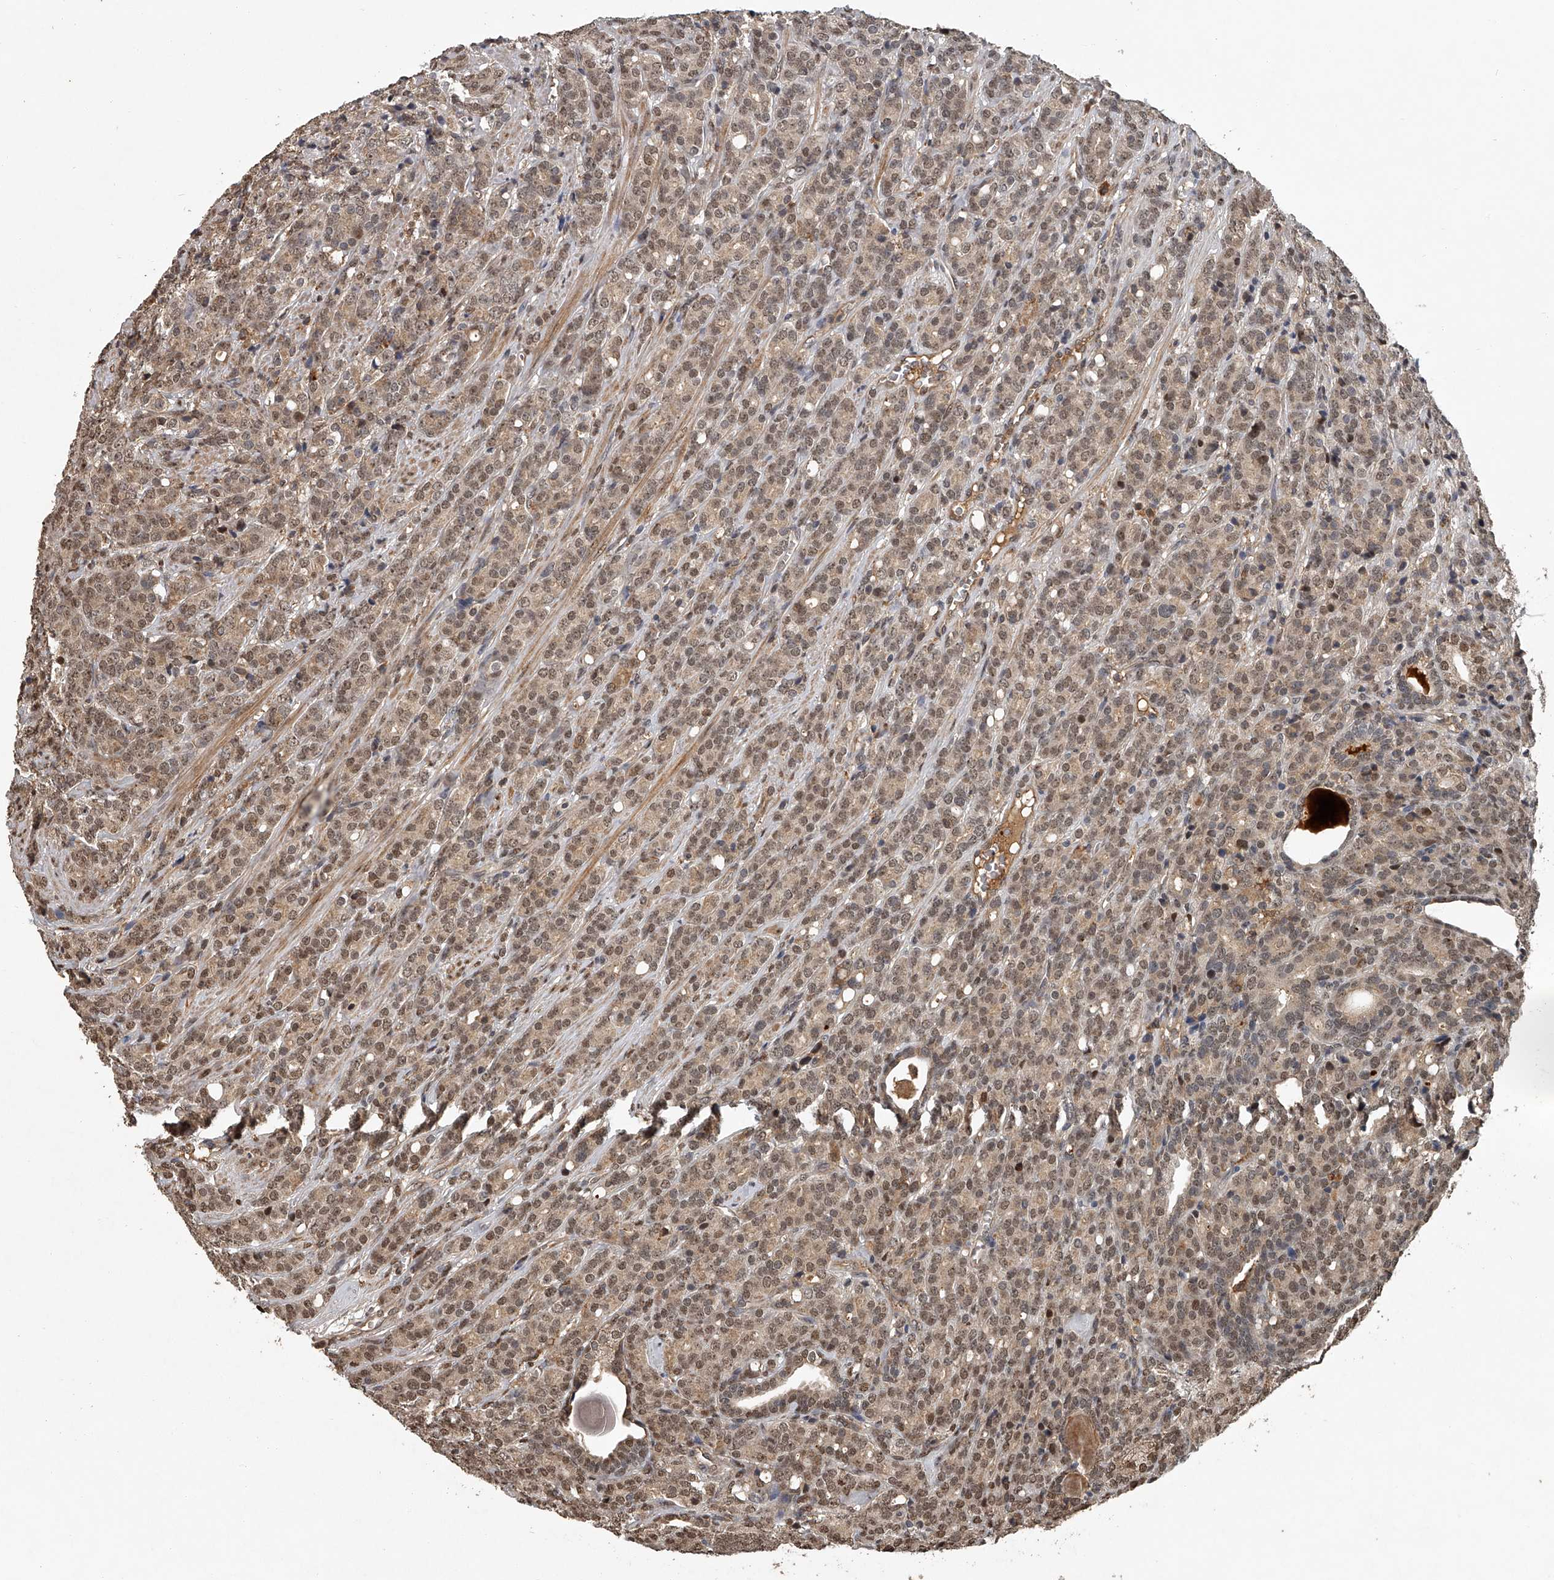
{"staining": {"intensity": "moderate", "quantity": ">75%", "location": "cytoplasmic/membranous,nuclear"}, "tissue": "prostate cancer", "cell_type": "Tumor cells", "image_type": "cancer", "snomed": [{"axis": "morphology", "description": "Adenocarcinoma, High grade"}, {"axis": "topography", "description": "Prostate"}], "caption": "Adenocarcinoma (high-grade) (prostate) tissue displays moderate cytoplasmic/membranous and nuclear positivity in about >75% of tumor cells The protein of interest is stained brown, and the nuclei are stained in blue (DAB IHC with brightfield microscopy, high magnification).", "gene": "PLEKHG1", "patient": {"sex": "male", "age": 62}}